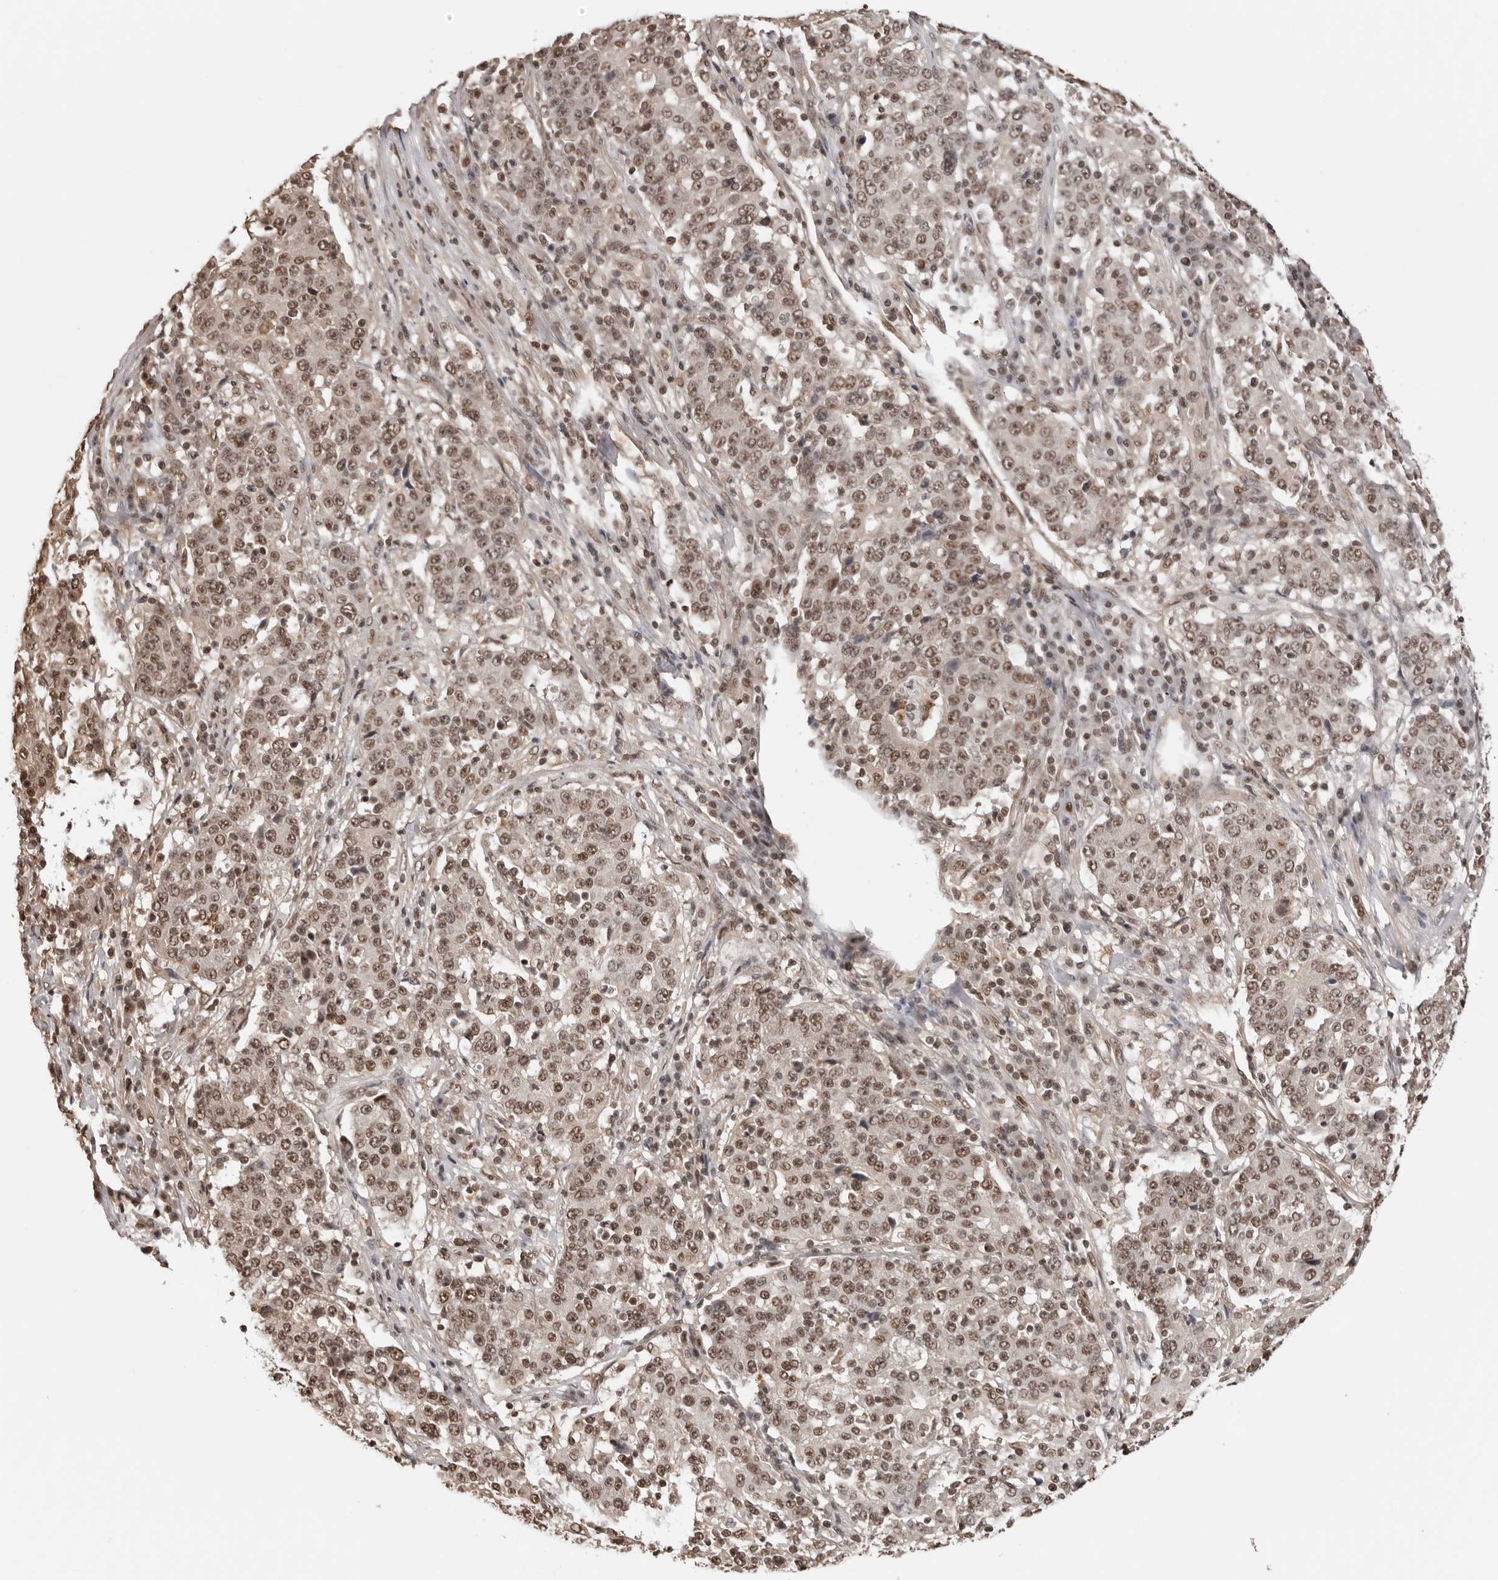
{"staining": {"intensity": "weak", "quantity": ">75%", "location": "nuclear"}, "tissue": "stomach cancer", "cell_type": "Tumor cells", "image_type": "cancer", "snomed": [{"axis": "morphology", "description": "Adenocarcinoma, NOS"}, {"axis": "topography", "description": "Stomach"}], "caption": "A photomicrograph of stomach cancer stained for a protein demonstrates weak nuclear brown staining in tumor cells. (DAB = brown stain, brightfield microscopy at high magnification).", "gene": "SDE2", "patient": {"sex": "male", "age": 59}}